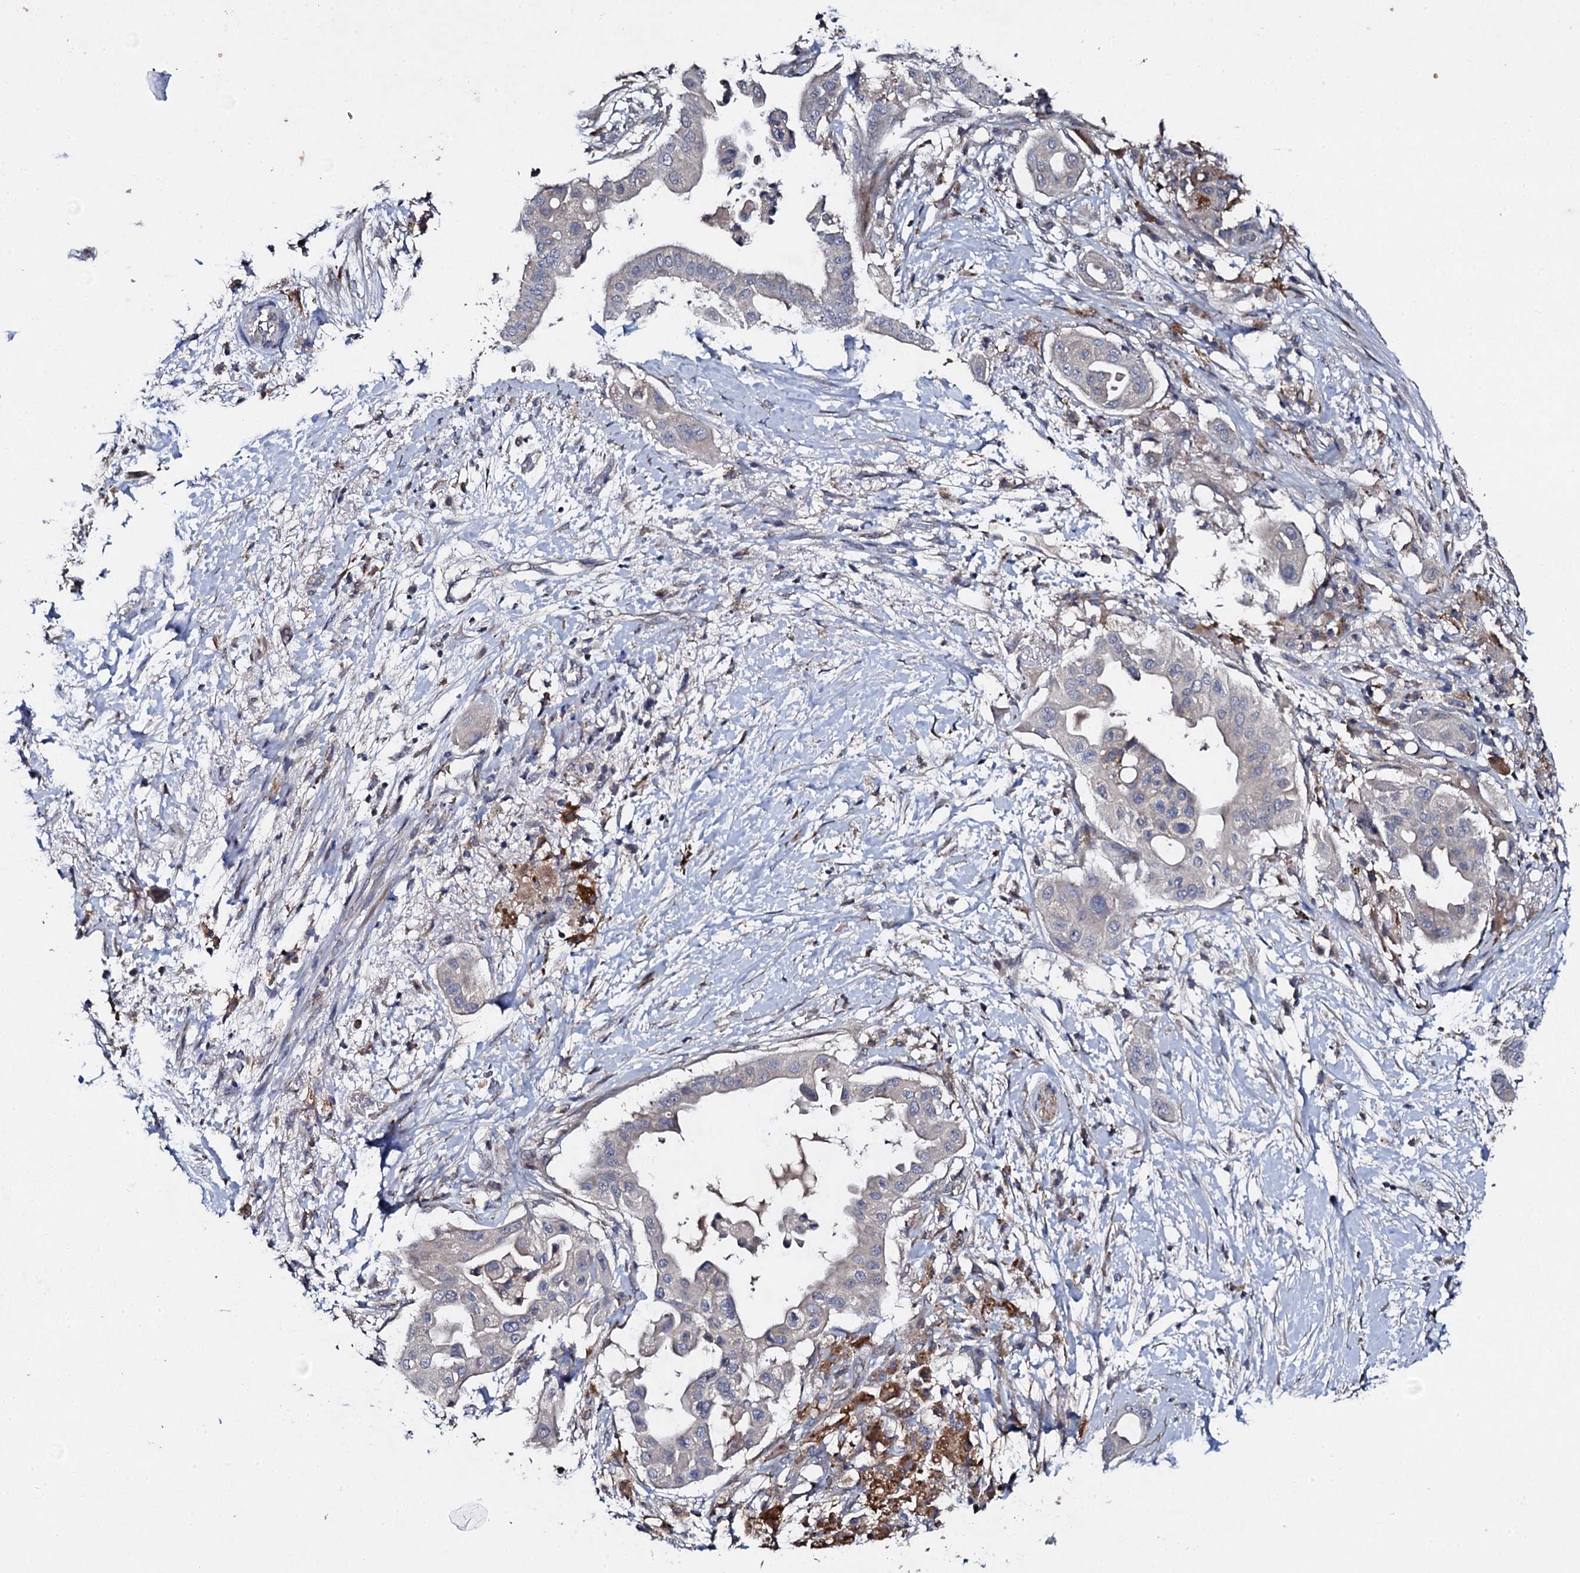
{"staining": {"intensity": "negative", "quantity": "none", "location": "none"}, "tissue": "pancreatic cancer", "cell_type": "Tumor cells", "image_type": "cancer", "snomed": [{"axis": "morphology", "description": "Adenocarcinoma, NOS"}, {"axis": "topography", "description": "Pancreas"}], "caption": "The immunohistochemistry (IHC) micrograph has no significant positivity in tumor cells of pancreatic adenocarcinoma tissue.", "gene": "LRRC28", "patient": {"sex": "male", "age": 68}}